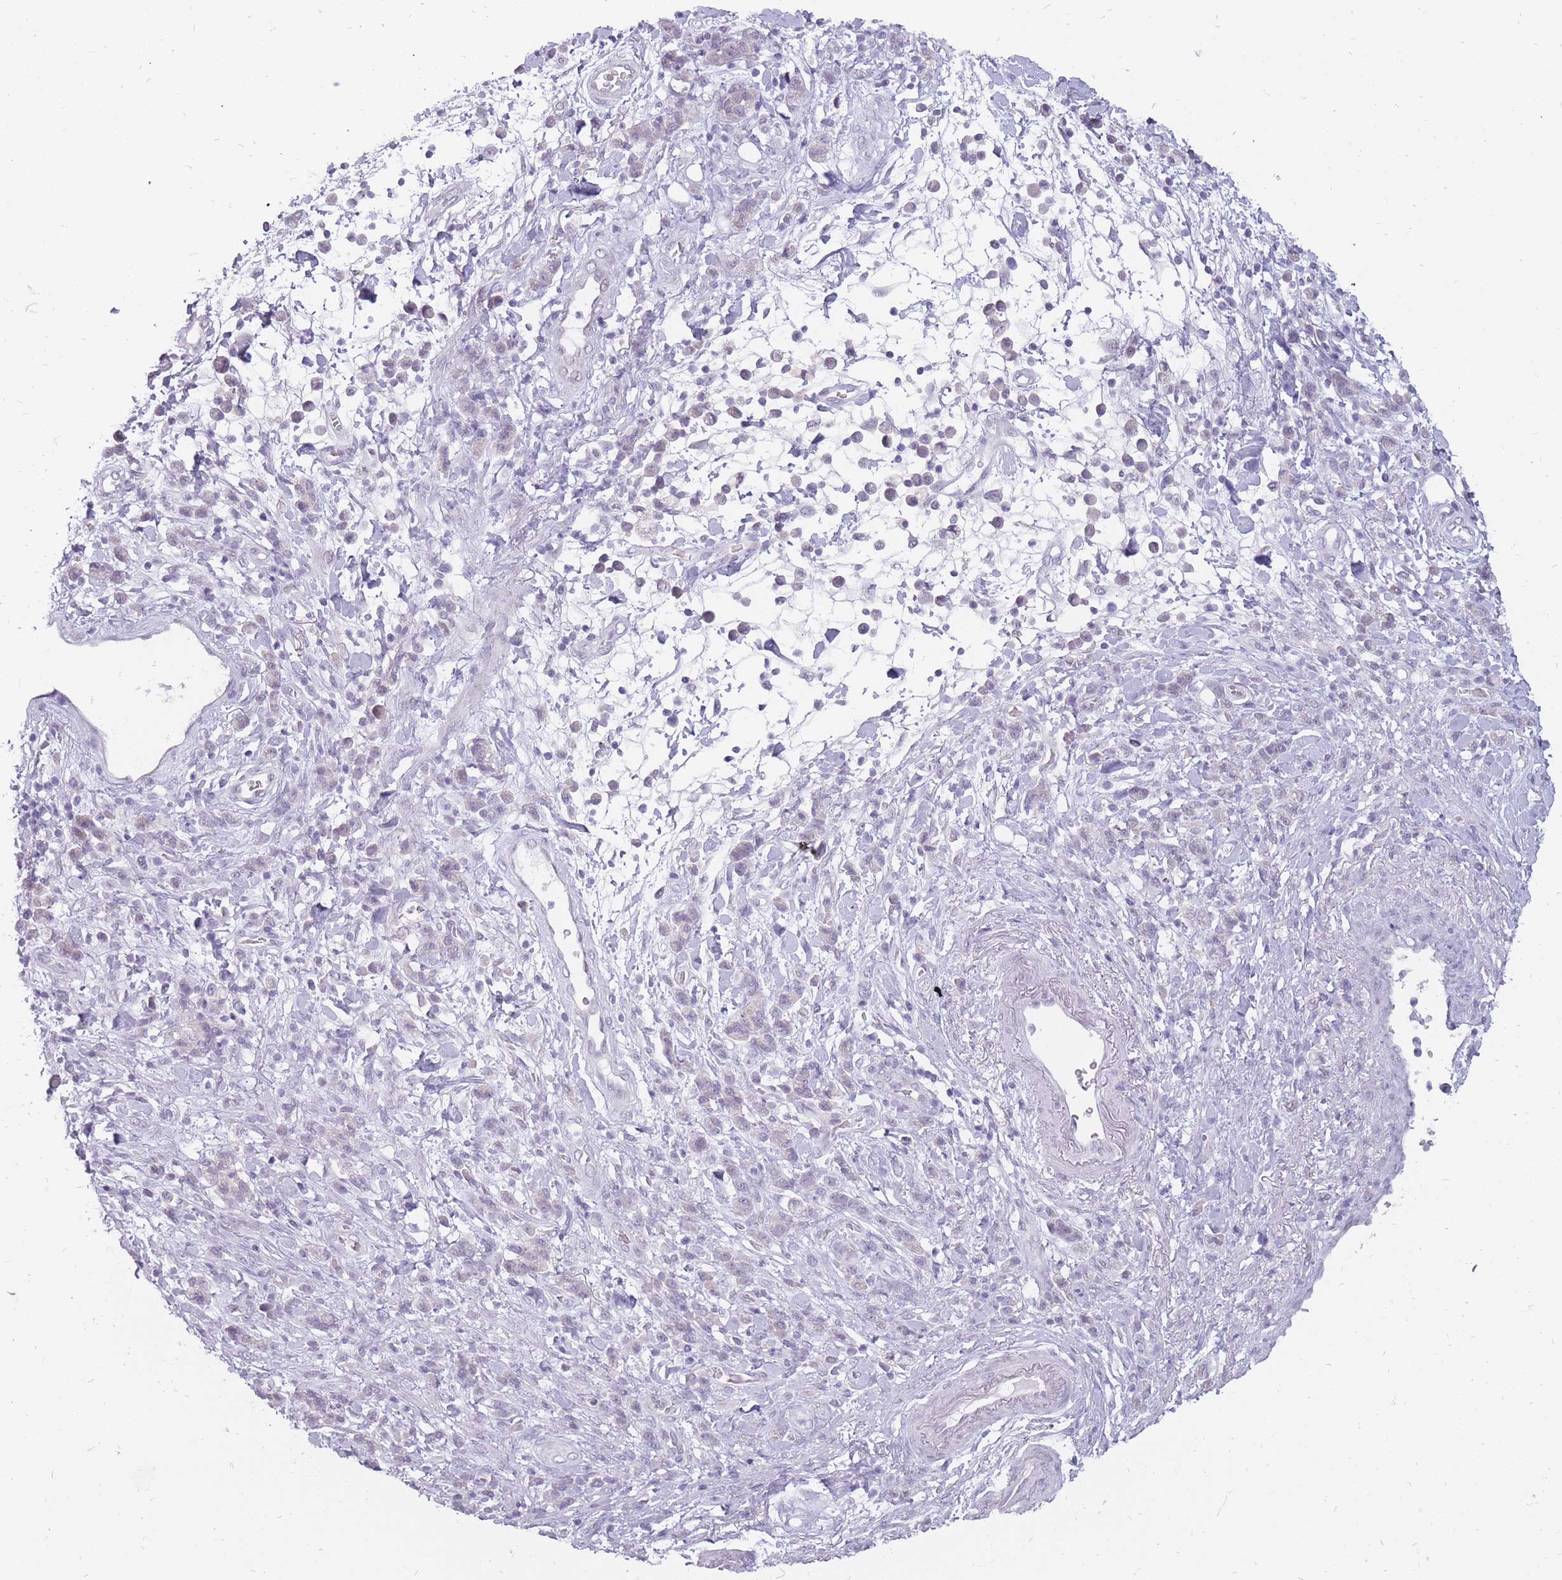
{"staining": {"intensity": "negative", "quantity": "none", "location": "none"}, "tissue": "stomach cancer", "cell_type": "Tumor cells", "image_type": "cancer", "snomed": [{"axis": "morphology", "description": "Adenocarcinoma, NOS"}, {"axis": "topography", "description": "Stomach"}], "caption": "Stomach adenocarcinoma was stained to show a protein in brown. There is no significant staining in tumor cells. Nuclei are stained in blue.", "gene": "POMZP3", "patient": {"sex": "male", "age": 77}}